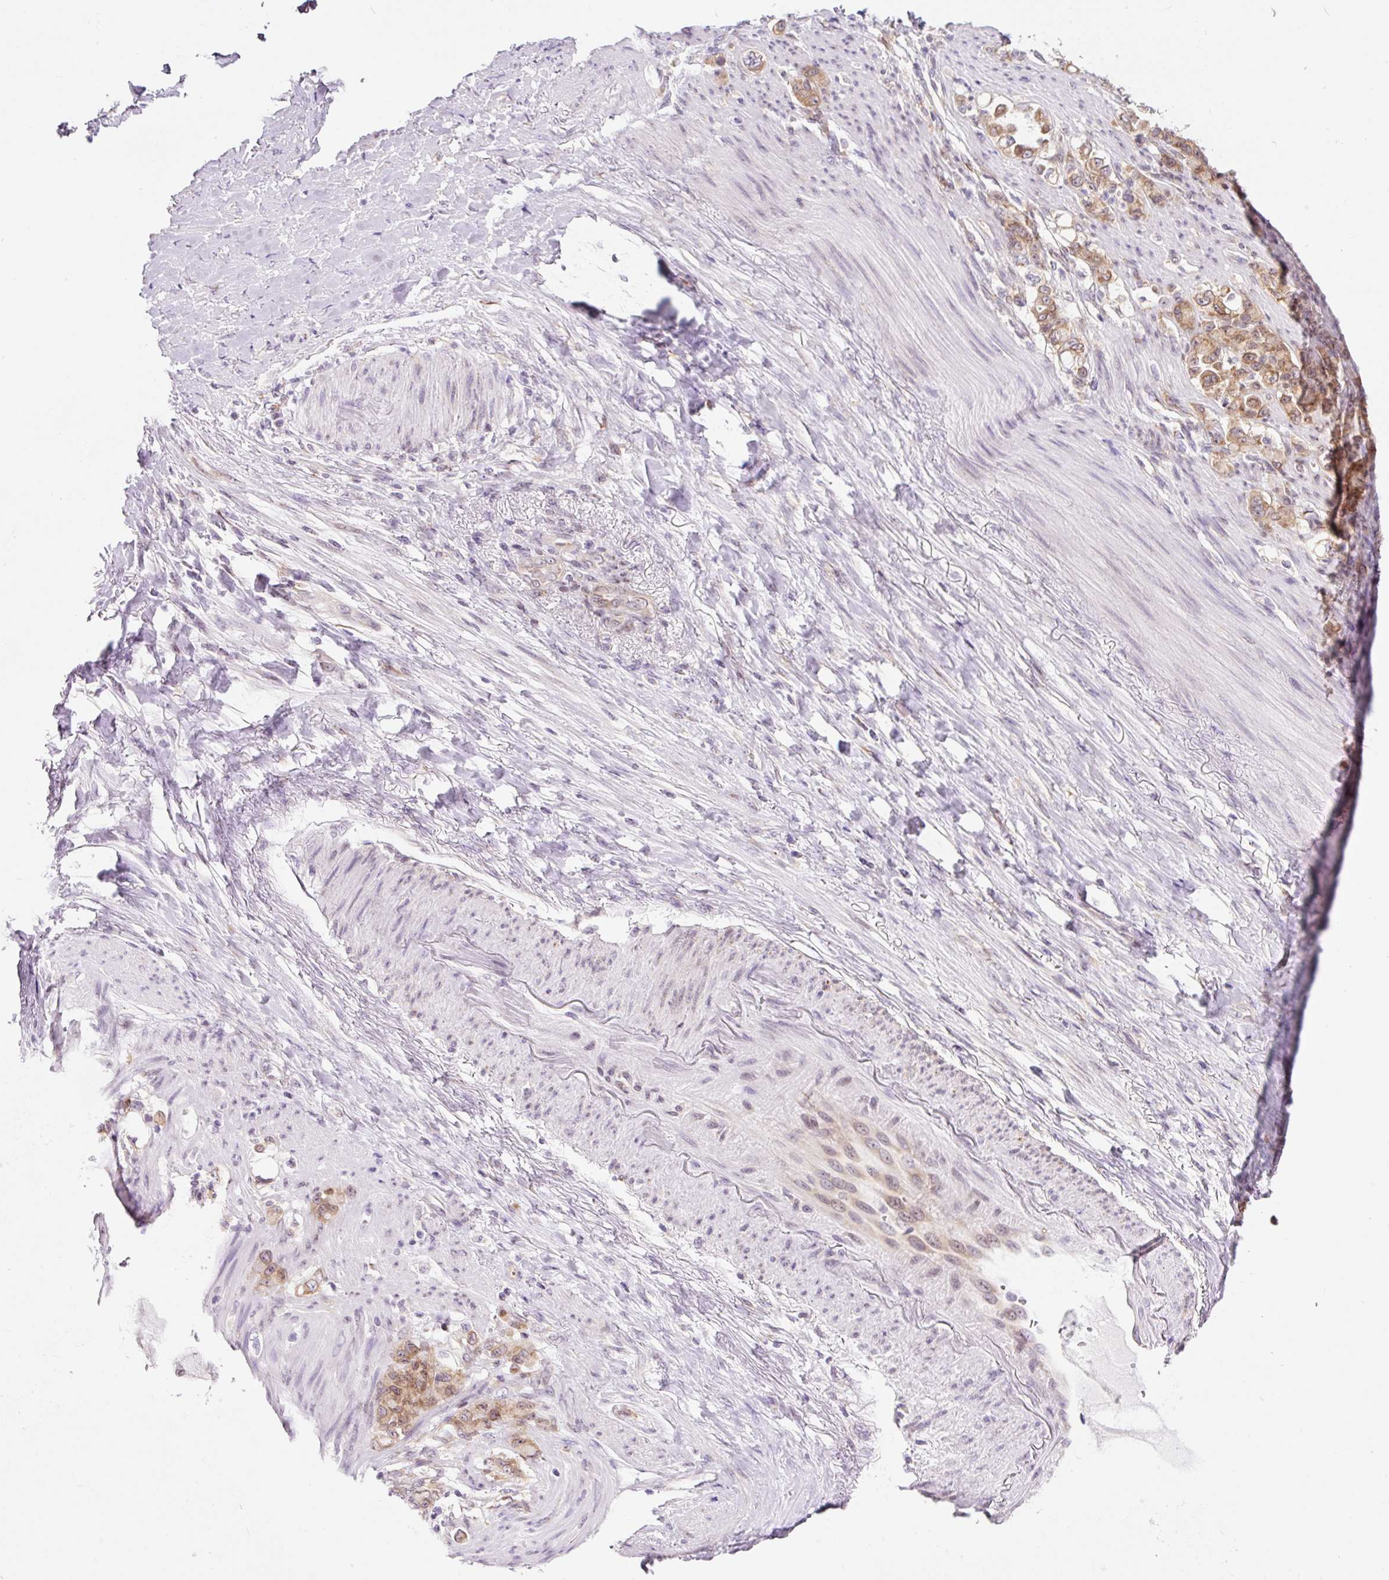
{"staining": {"intensity": "moderate", "quantity": ">75%", "location": "cytoplasmic/membranous"}, "tissue": "stomach cancer", "cell_type": "Tumor cells", "image_type": "cancer", "snomed": [{"axis": "morphology", "description": "Normal tissue, NOS"}, {"axis": "morphology", "description": "Adenocarcinoma, NOS"}, {"axis": "topography", "description": "Stomach"}], "caption": "About >75% of tumor cells in human stomach adenocarcinoma reveal moderate cytoplasmic/membranous protein expression as visualized by brown immunohistochemical staining.", "gene": "RPL41", "patient": {"sex": "female", "age": 79}}